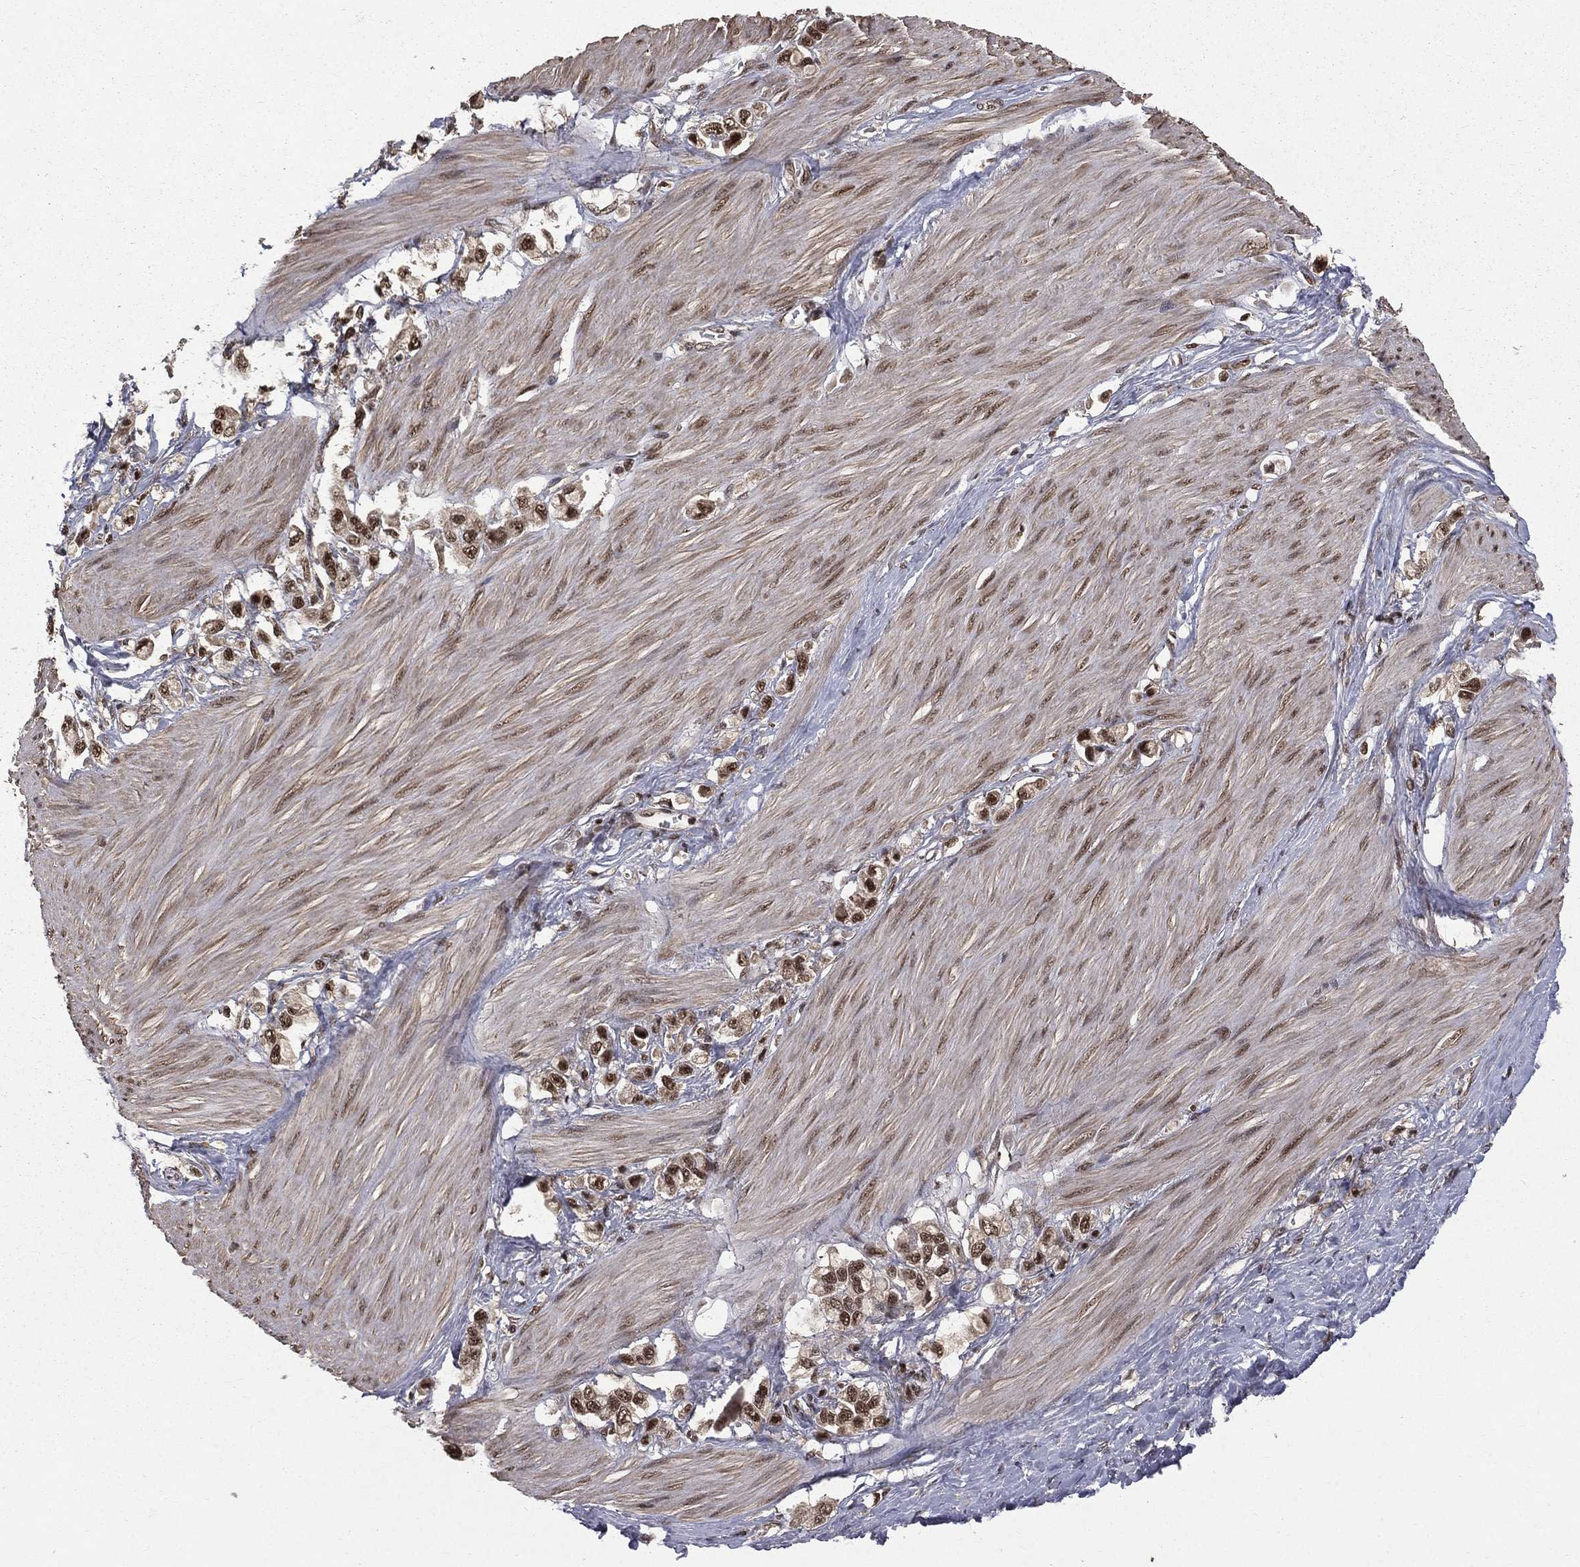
{"staining": {"intensity": "strong", "quantity": "25%-75%", "location": "nuclear"}, "tissue": "stomach cancer", "cell_type": "Tumor cells", "image_type": "cancer", "snomed": [{"axis": "morphology", "description": "Normal tissue, NOS"}, {"axis": "morphology", "description": "Adenocarcinoma, NOS"}, {"axis": "morphology", "description": "Adenocarcinoma, High grade"}, {"axis": "topography", "description": "Stomach, upper"}, {"axis": "topography", "description": "Stomach"}], "caption": "Immunohistochemistry histopathology image of neoplastic tissue: human stomach cancer stained using immunohistochemistry (IHC) displays high levels of strong protein expression localized specifically in the nuclear of tumor cells, appearing as a nuclear brown color.", "gene": "JMJD6", "patient": {"sex": "female", "age": 65}}